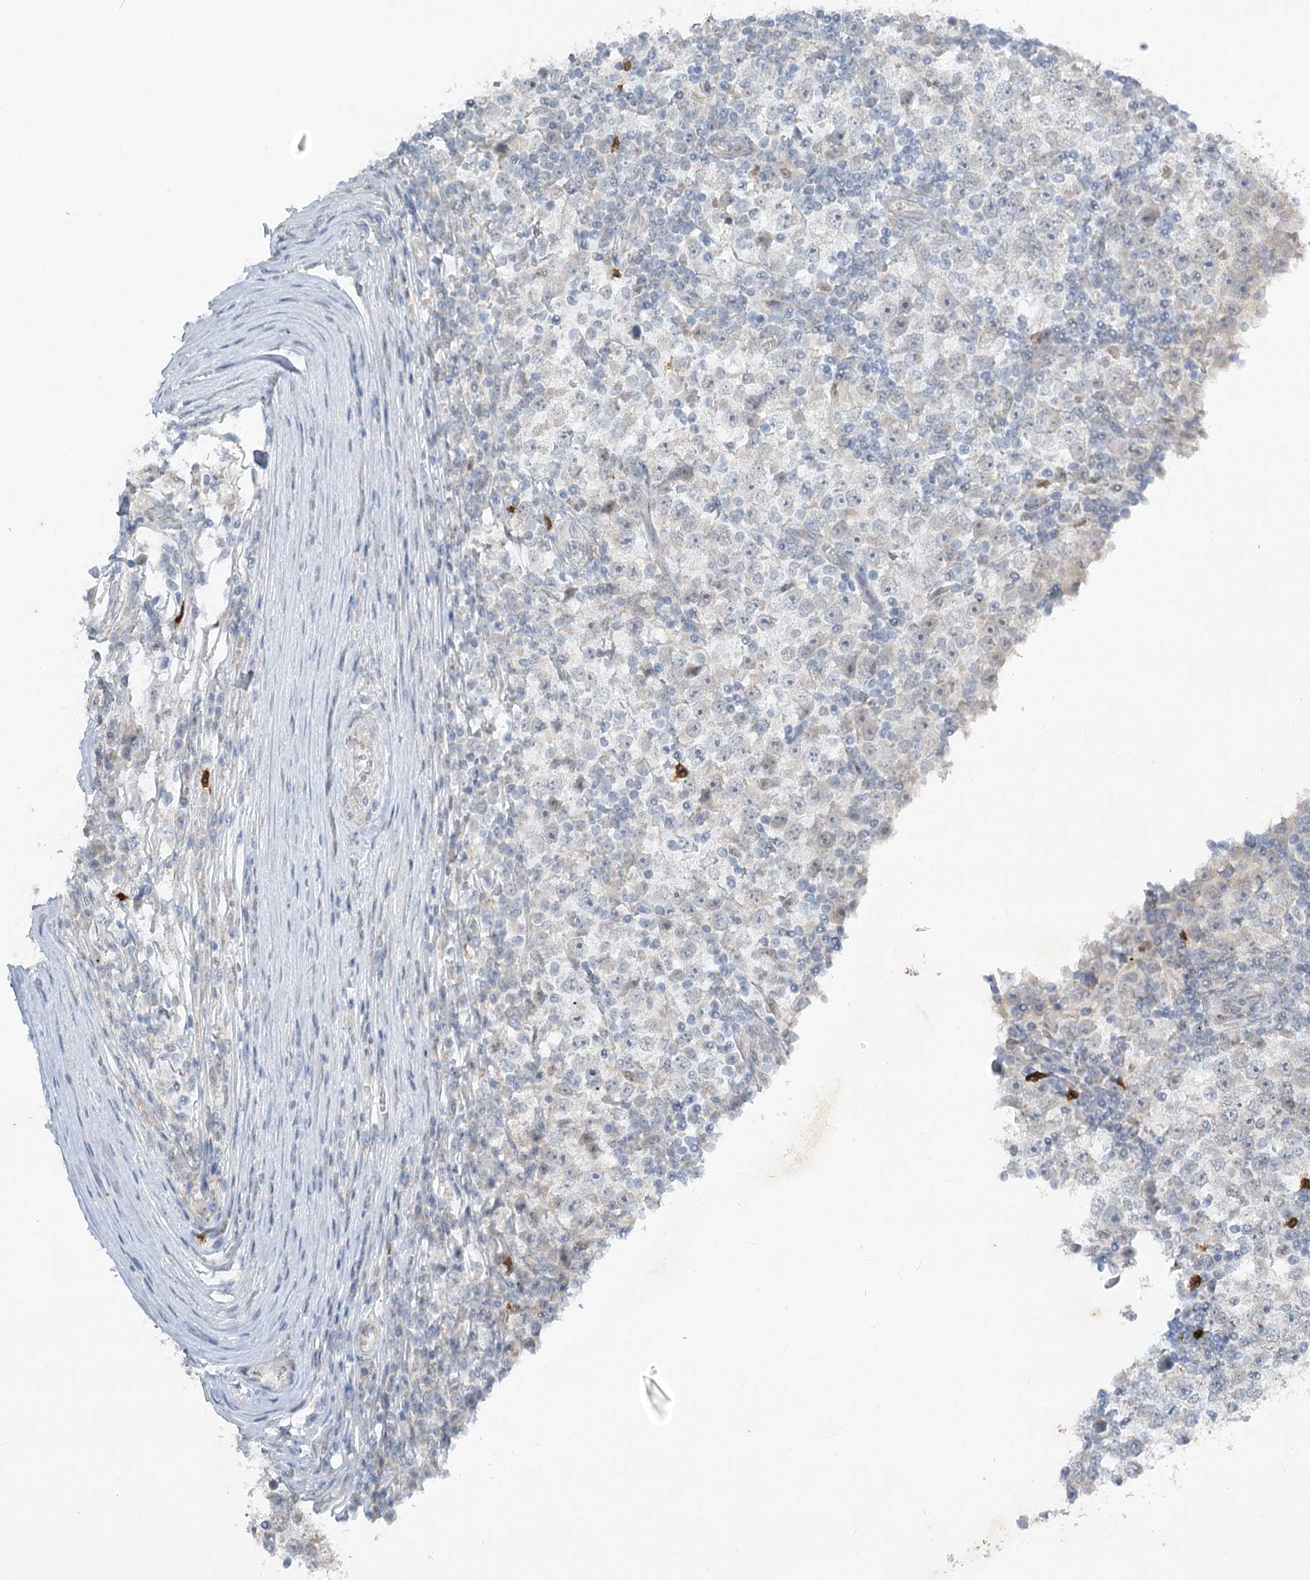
{"staining": {"intensity": "negative", "quantity": "none", "location": "none"}, "tissue": "testis cancer", "cell_type": "Tumor cells", "image_type": "cancer", "snomed": [{"axis": "morphology", "description": "Seminoma, NOS"}, {"axis": "topography", "description": "Testis"}], "caption": "Tumor cells show no significant protein expression in seminoma (testis).", "gene": "ABITRAM", "patient": {"sex": "male", "age": 65}}